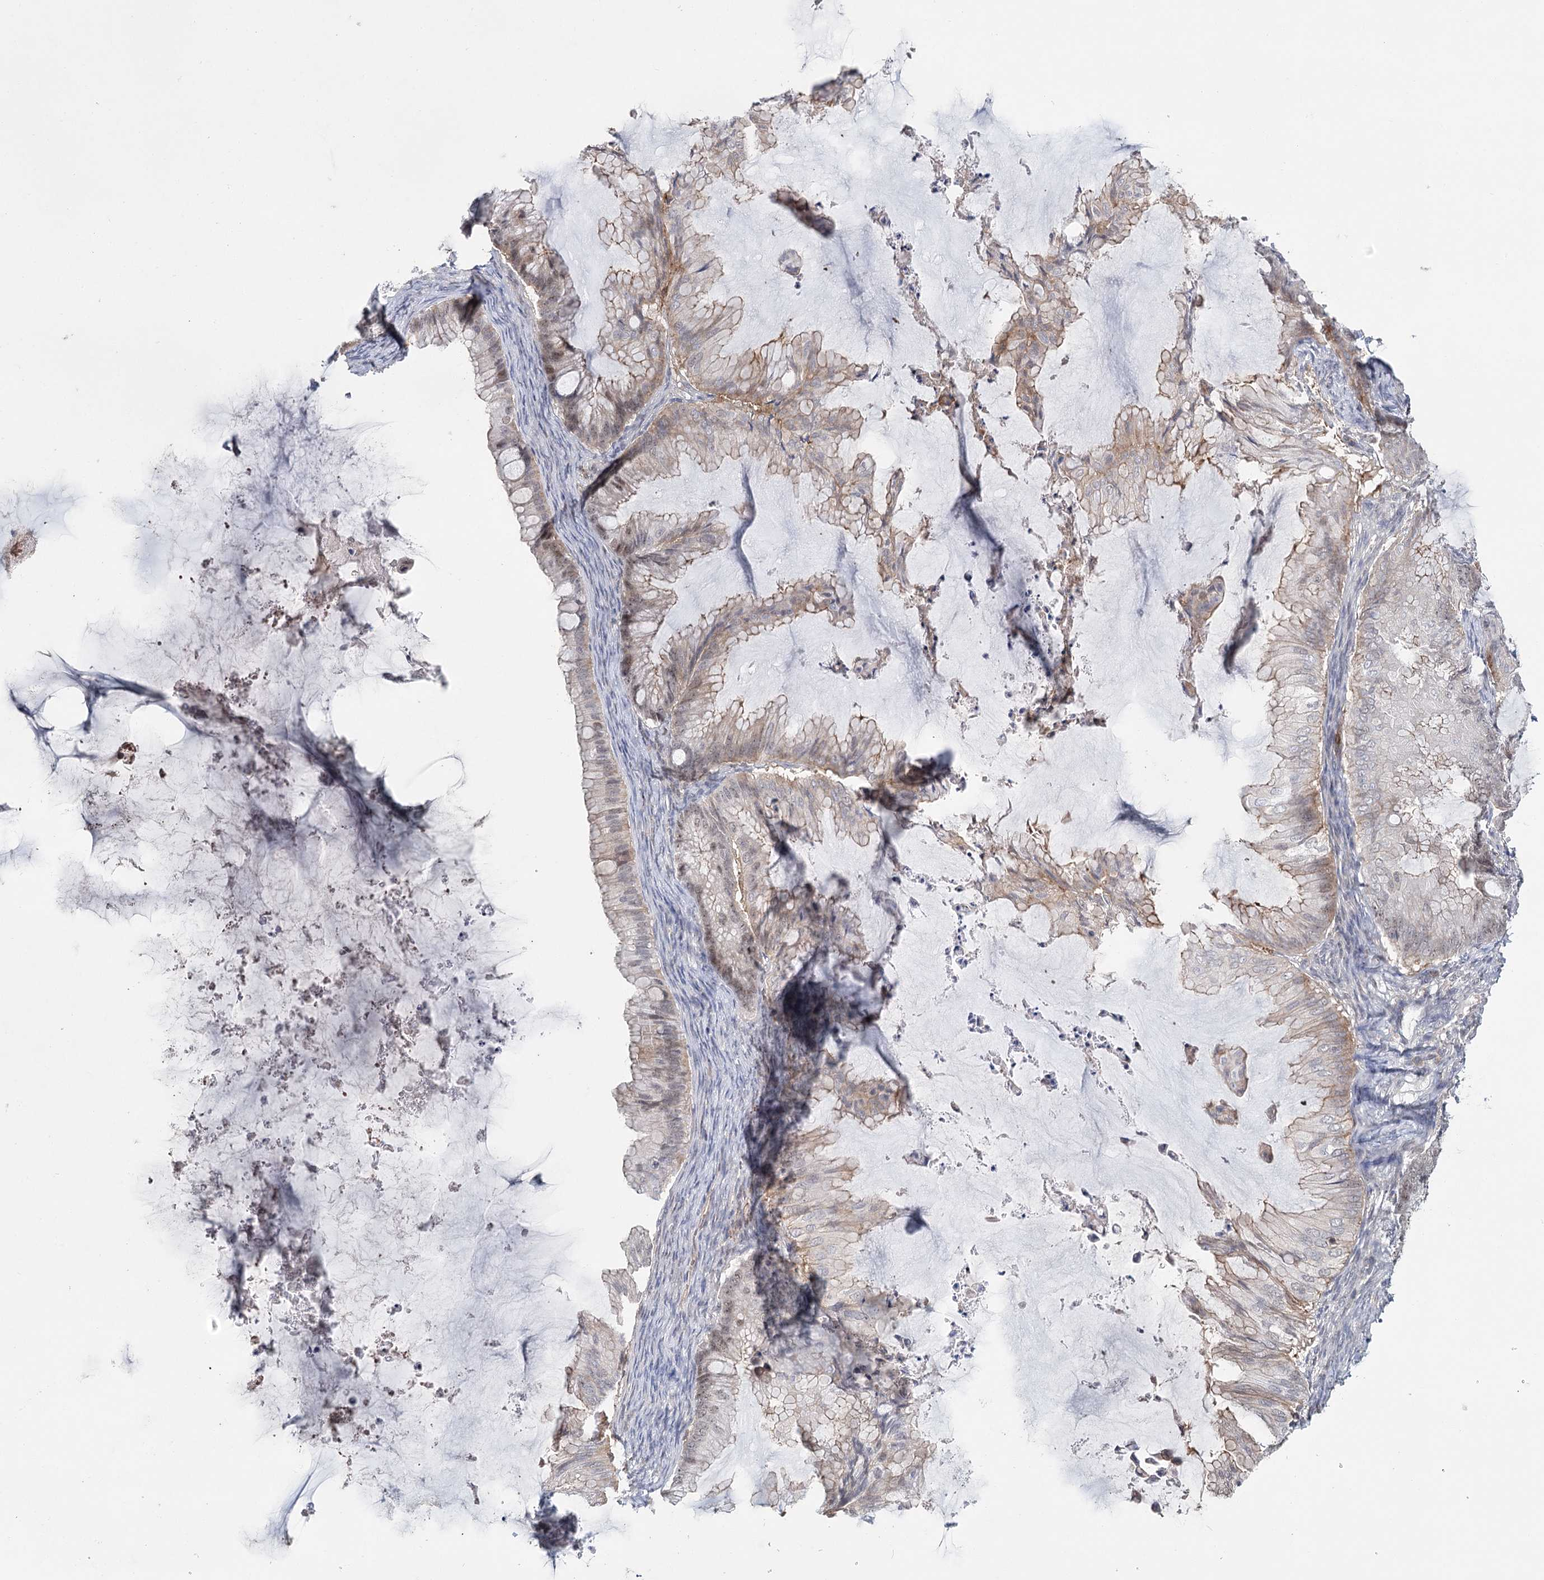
{"staining": {"intensity": "weak", "quantity": "<25%", "location": "cytoplasmic/membranous,nuclear"}, "tissue": "ovarian cancer", "cell_type": "Tumor cells", "image_type": "cancer", "snomed": [{"axis": "morphology", "description": "Cystadenocarcinoma, mucinous, NOS"}, {"axis": "topography", "description": "Ovary"}], "caption": "IHC of ovarian cancer demonstrates no positivity in tumor cells. (Brightfield microscopy of DAB immunohistochemistry at high magnification).", "gene": "ZC3H8", "patient": {"sex": "female", "age": 71}}